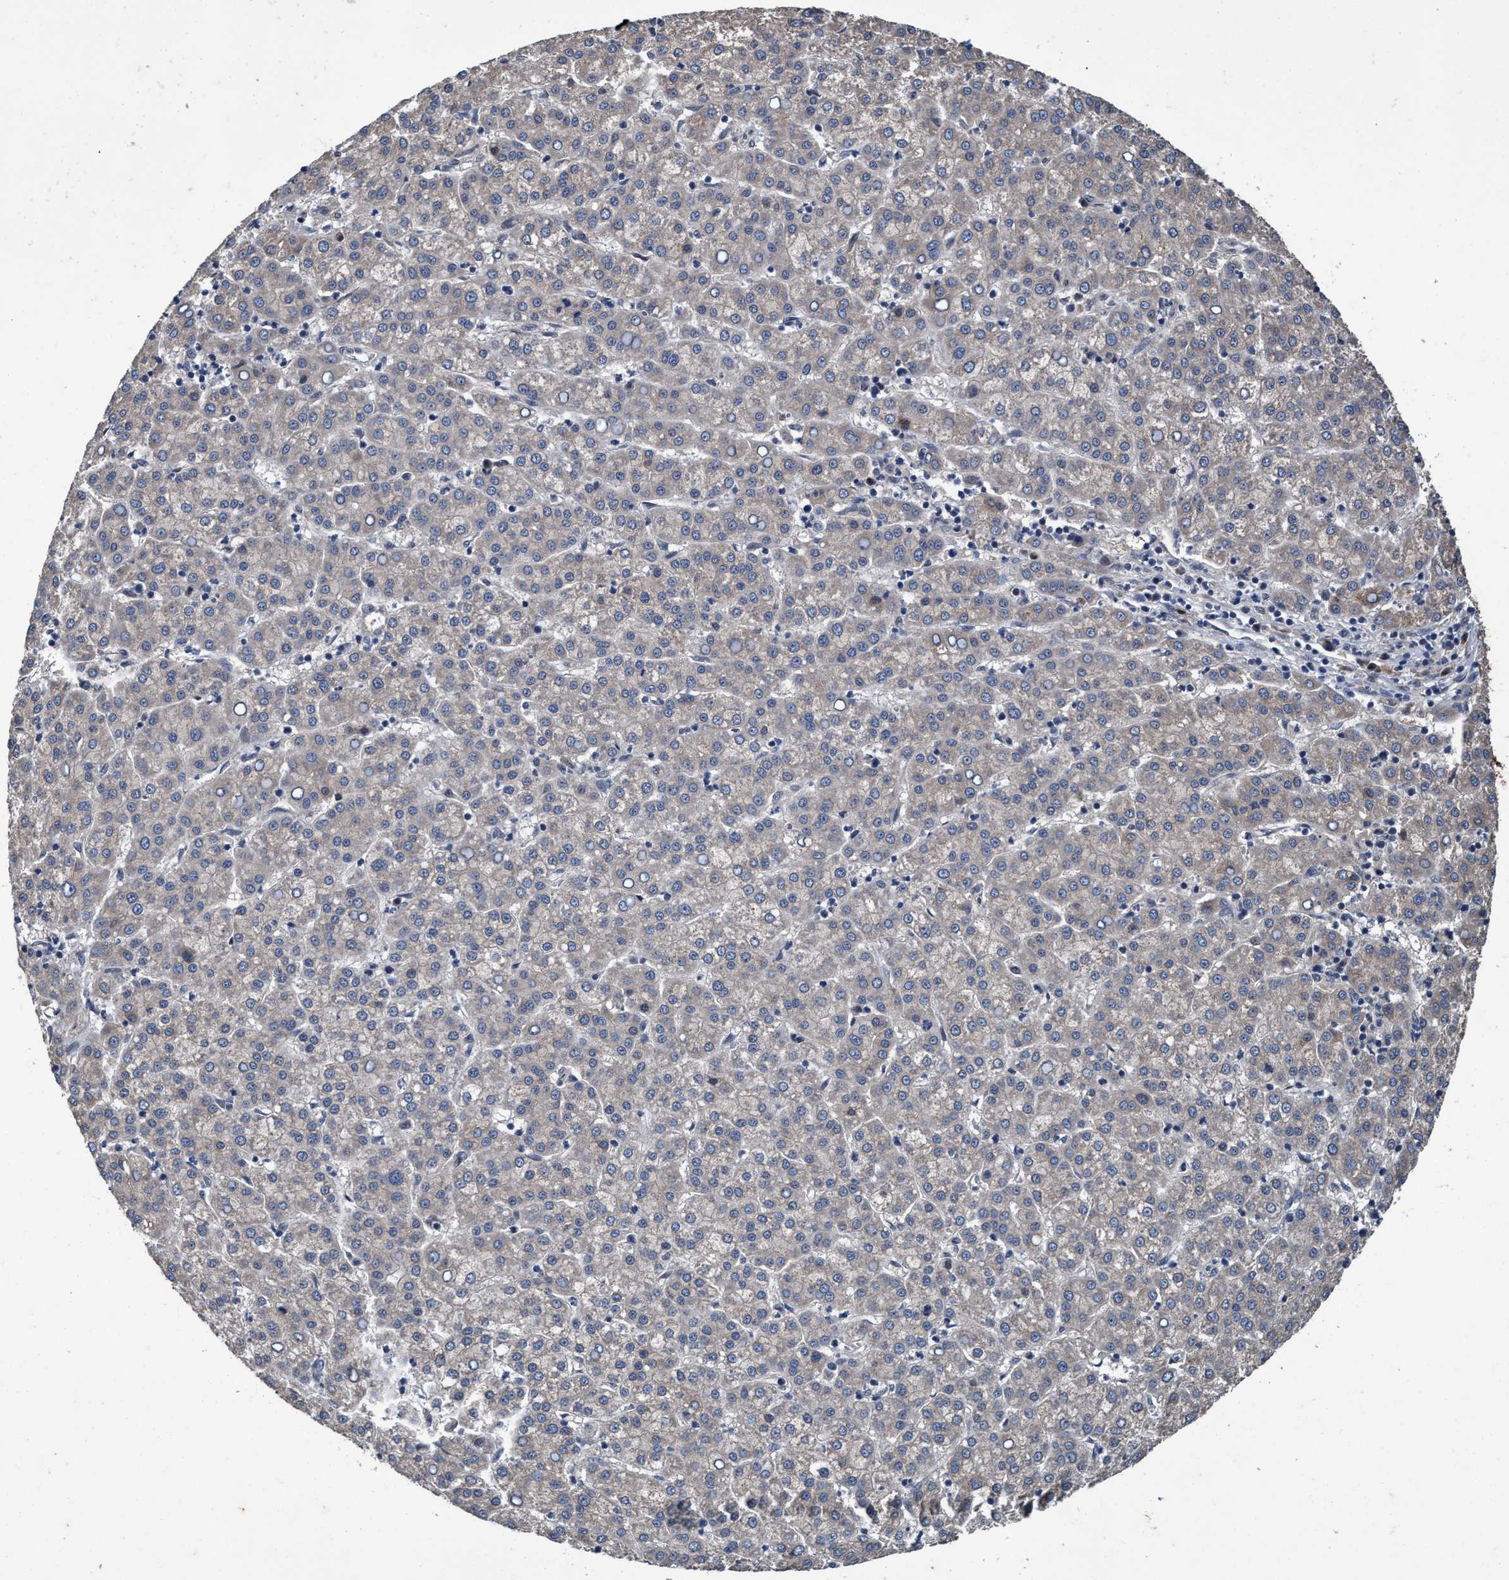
{"staining": {"intensity": "negative", "quantity": "none", "location": "none"}, "tissue": "liver cancer", "cell_type": "Tumor cells", "image_type": "cancer", "snomed": [{"axis": "morphology", "description": "Carcinoma, Hepatocellular, NOS"}, {"axis": "topography", "description": "Liver"}], "caption": "High magnification brightfield microscopy of liver cancer (hepatocellular carcinoma) stained with DAB (brown) and counterstained with hematoxylin (blue): tumor cells show no significant positivity.", "gene": "MACC1", "patient": {"sex": "female", "age": 58}}